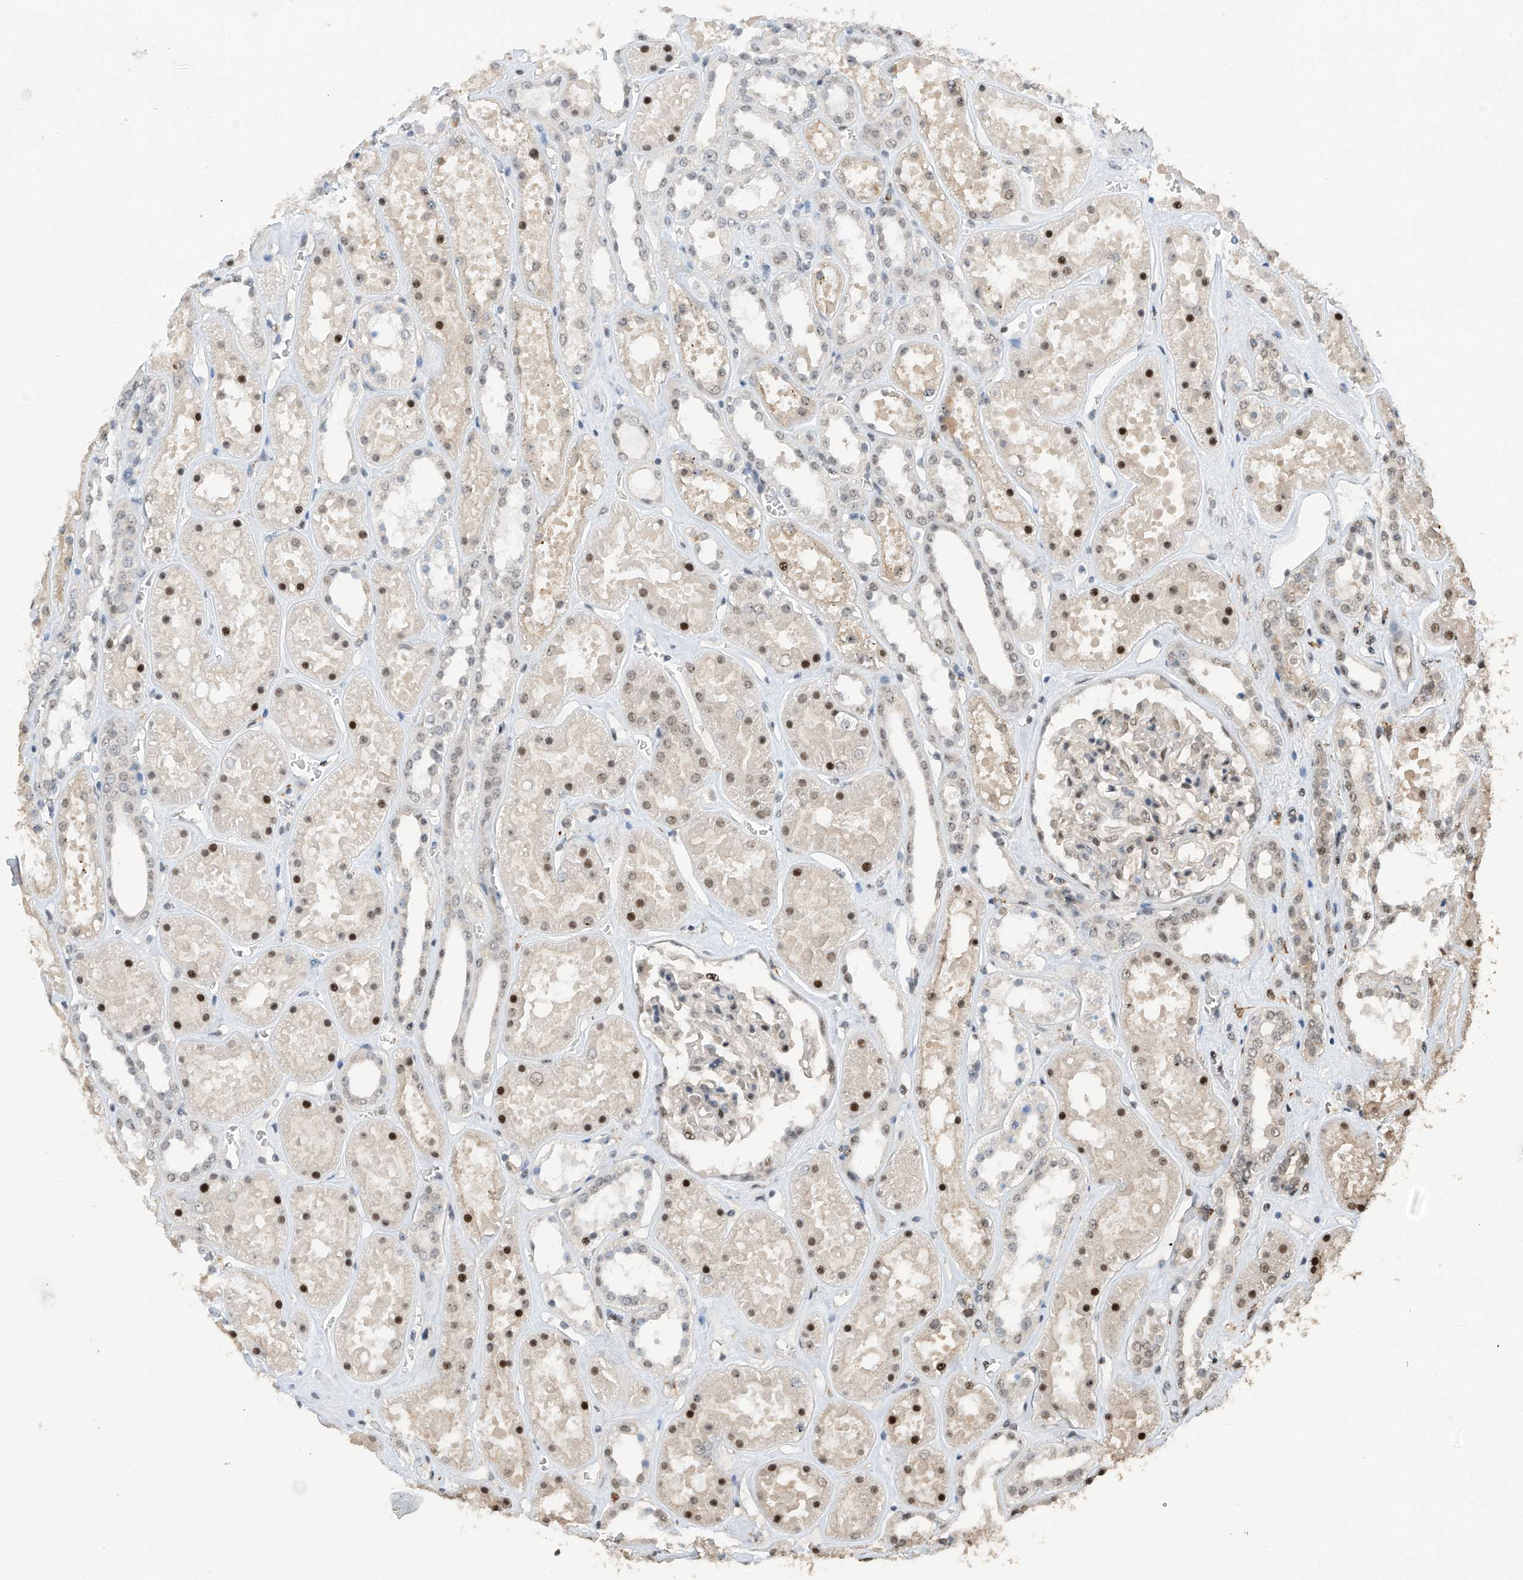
{"staining": {"intensity": "weak", "quantity": "25%-75%", "location": "nuclear"}, "tissue": "kidney", "cell_type": "Cells in glomeruli", "image_type": "normal", "snomed": [{"axis": "morphology", "description": "Normal tissue, NOS"}, {"axis": "topography", "description": "Kidney"}], "caption": "Immunohistochemical staining of benign human kidney displays weak nuclear protein expression in about 25%-75% of cells in glomeruli. The staining was performed using DAB, with brown indicating positive protein expression. Nuclei are stained blue with hematoxylin.", "gene": "C1orf131", "patient": {"sex": "female", "age": 41}}